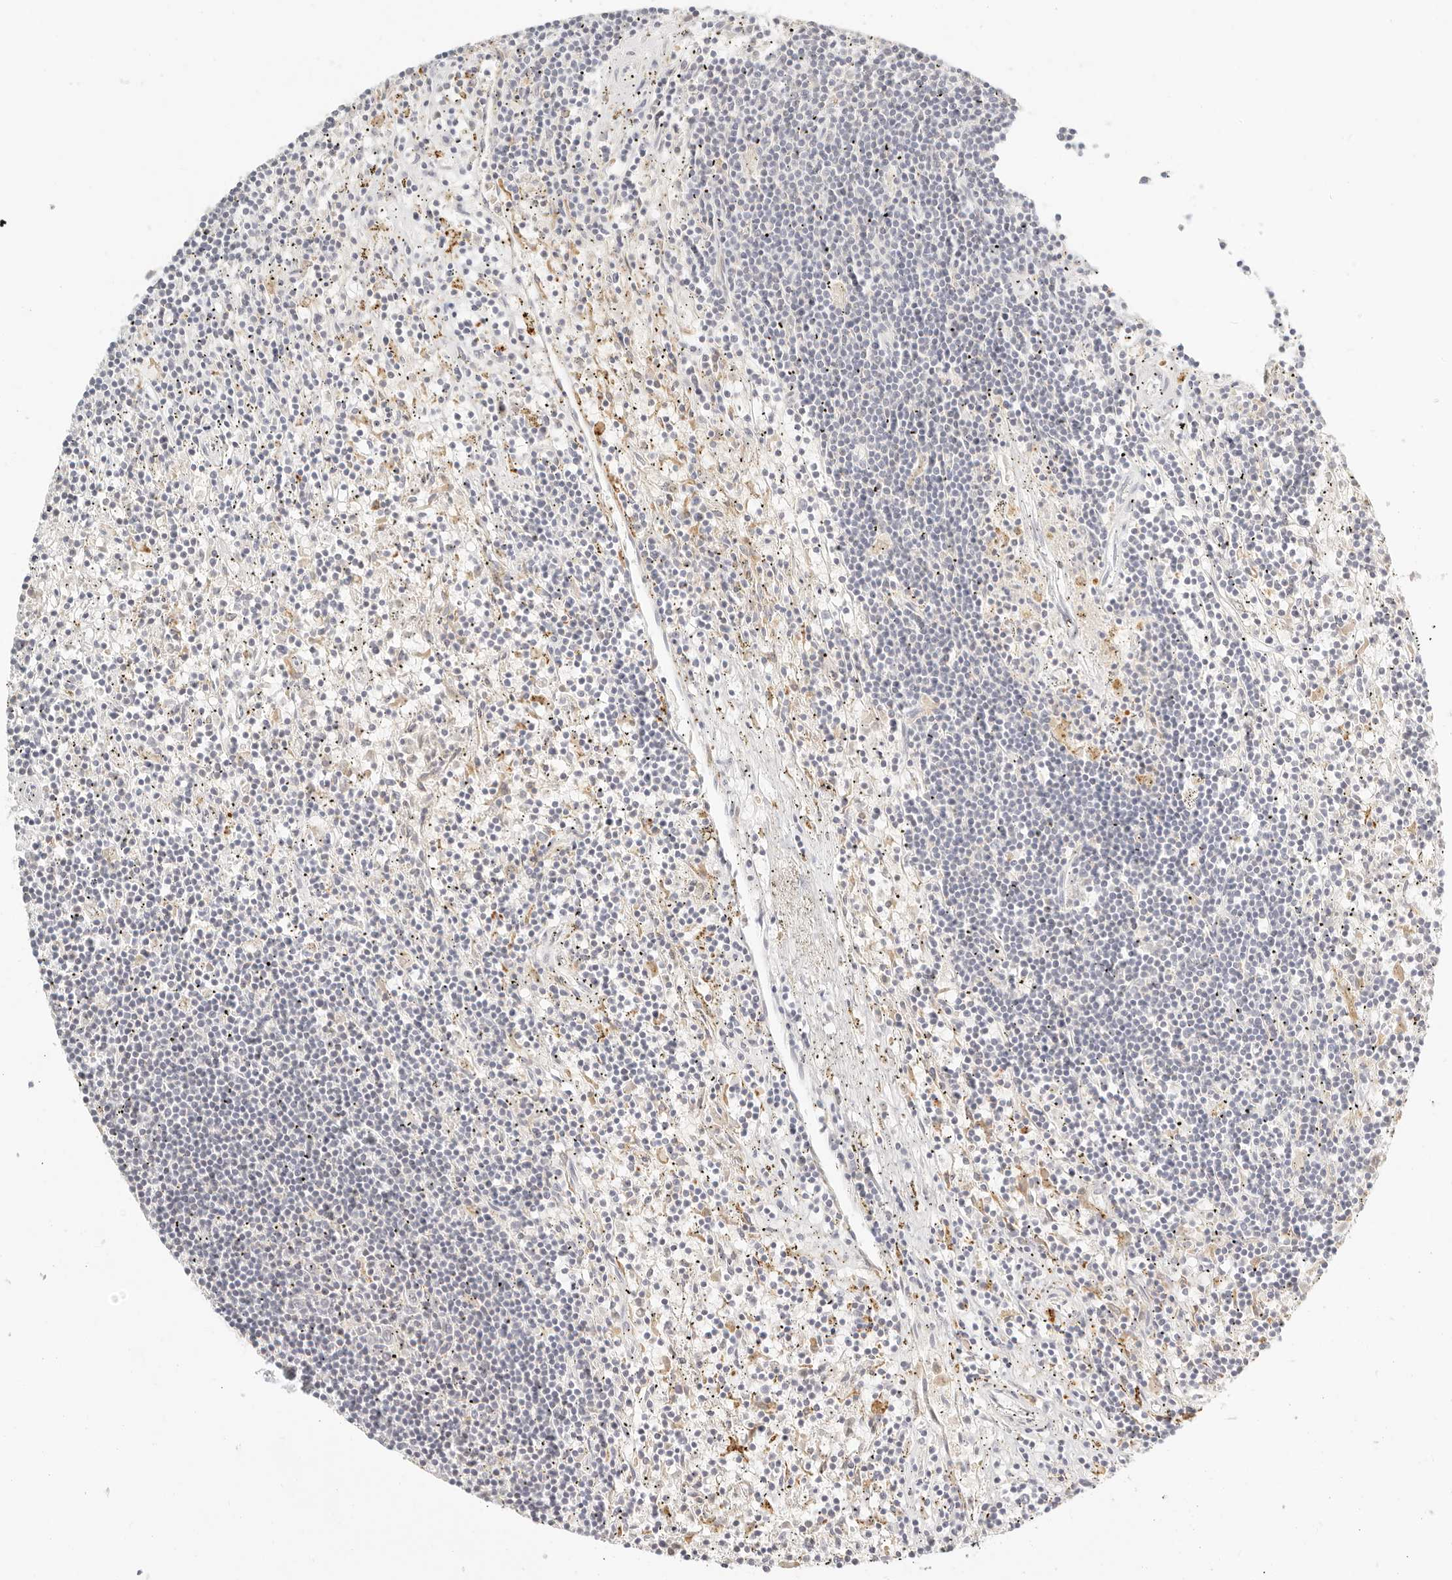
{"staining": {"intensity": "negative", "quantity": "none", "location": "none"}, "tissue": "lymphoma", "cell_type": "Tumor cells", "image_type": "cancer", "snomed": [{"axis": "morphology", "description": "Malignant lymphoma, non-Hodgkin's type, Low grade"}, {"axis": "topography", "description": "Spleen"}], "caption": "High power microscopy micrograph of an immunohistochemistry (IHC) micrograph of low-grade malignant lymphoma, non-Hodgkin's type, revealing no significant staining in tumor cells.", "gene": "RNASET2", "patient": {"sex": "male", "age": 76}}